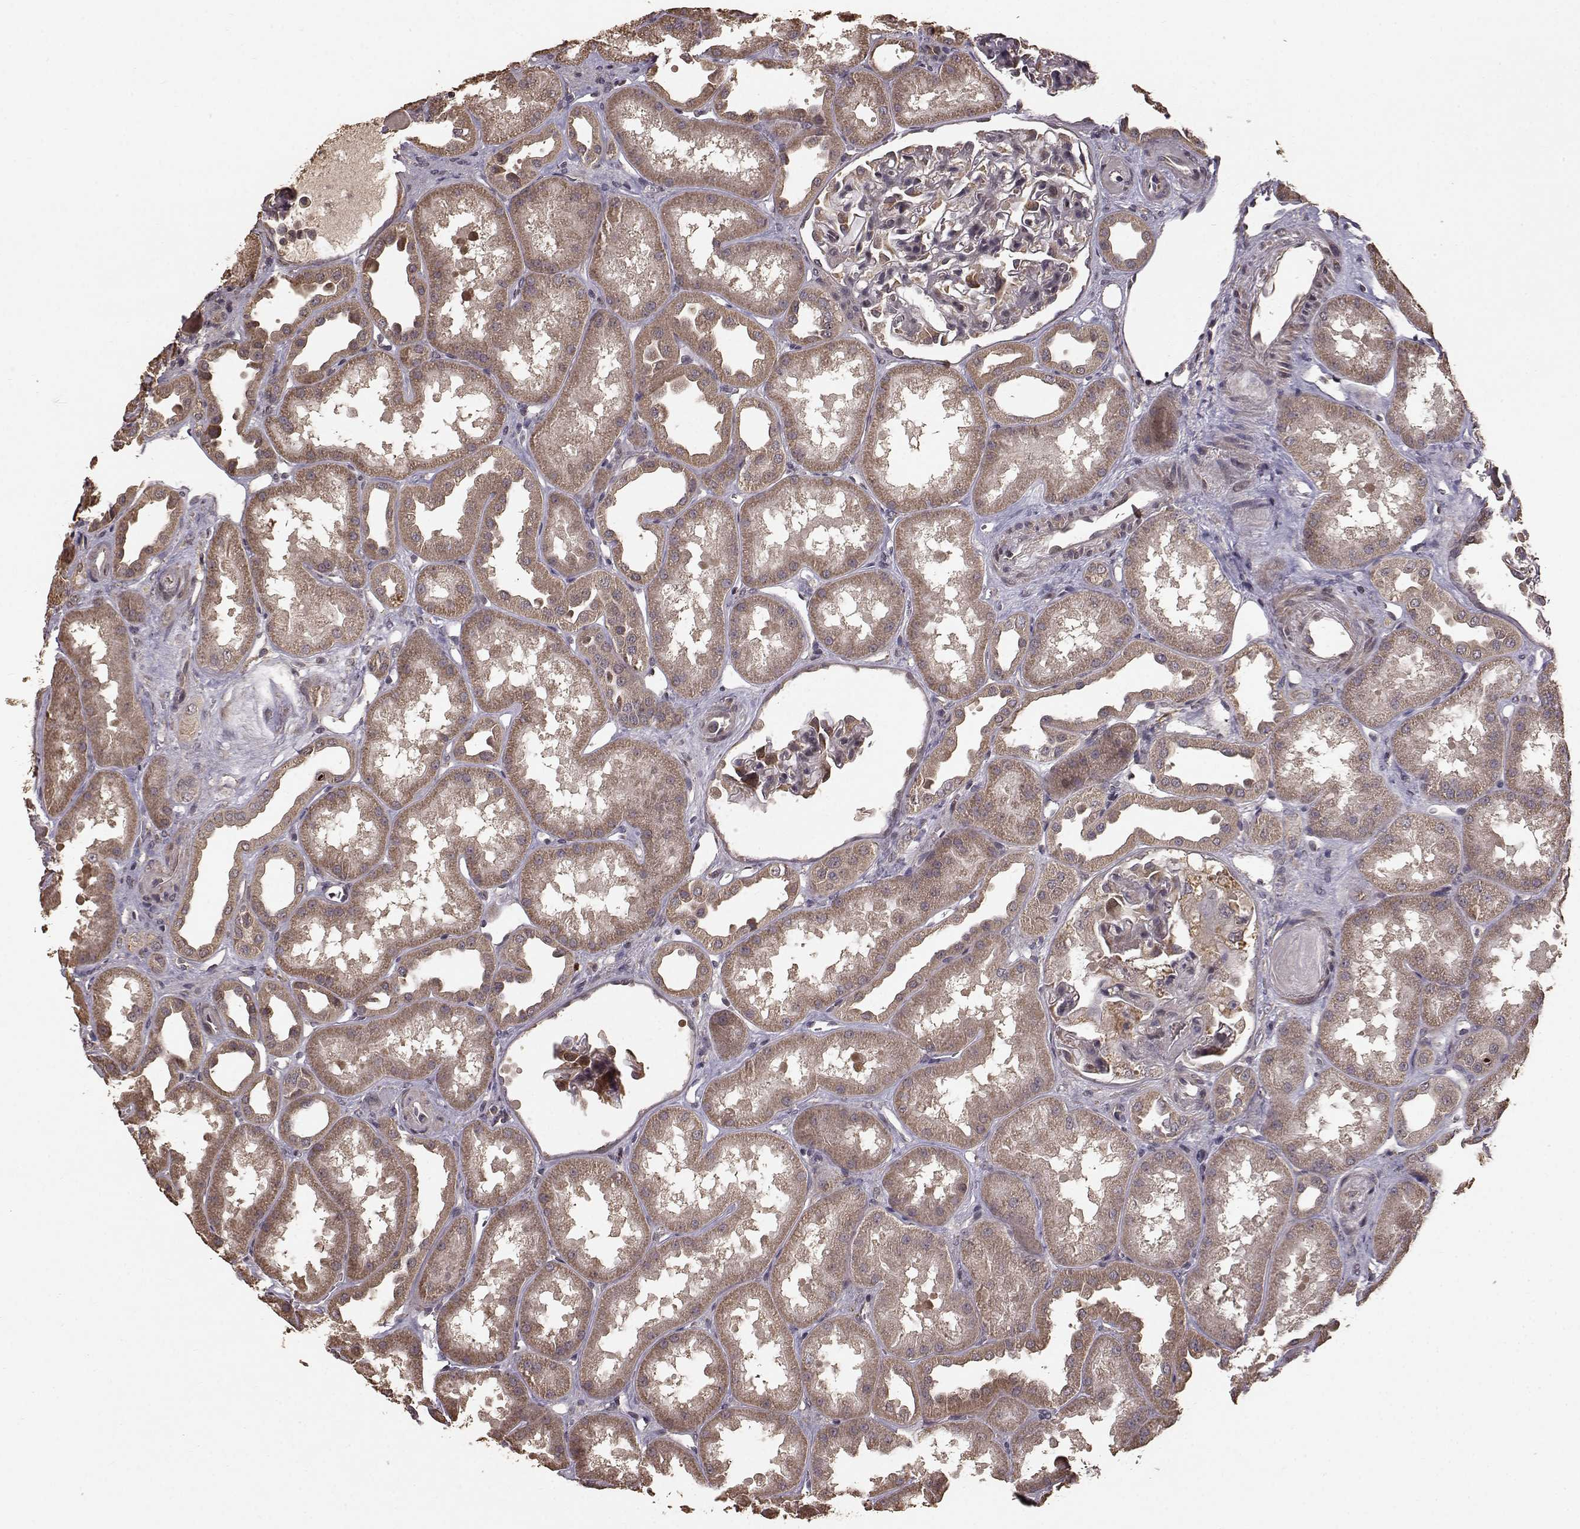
{"staining": {"intensity": "moderate", "quantity": "25%-75%", "location": "cytoplasmic/membranous"}, "tissue": "kidney", "cell_type": "Cells in glomeruli", "image_type": "normal", "snomed": [{"axis": "morphology", "description": "Normal tissue, NOS"}, {"axis": "topography", "description": "Kidney"}], "caption": "Protein expression analysis of benign kidney shows moderate cytoplasmic/membranous staining in approximately 25%-75% of cells in glomeruli.", "gene": "USP15", "patient": {"sex": "male", "age": 61}}